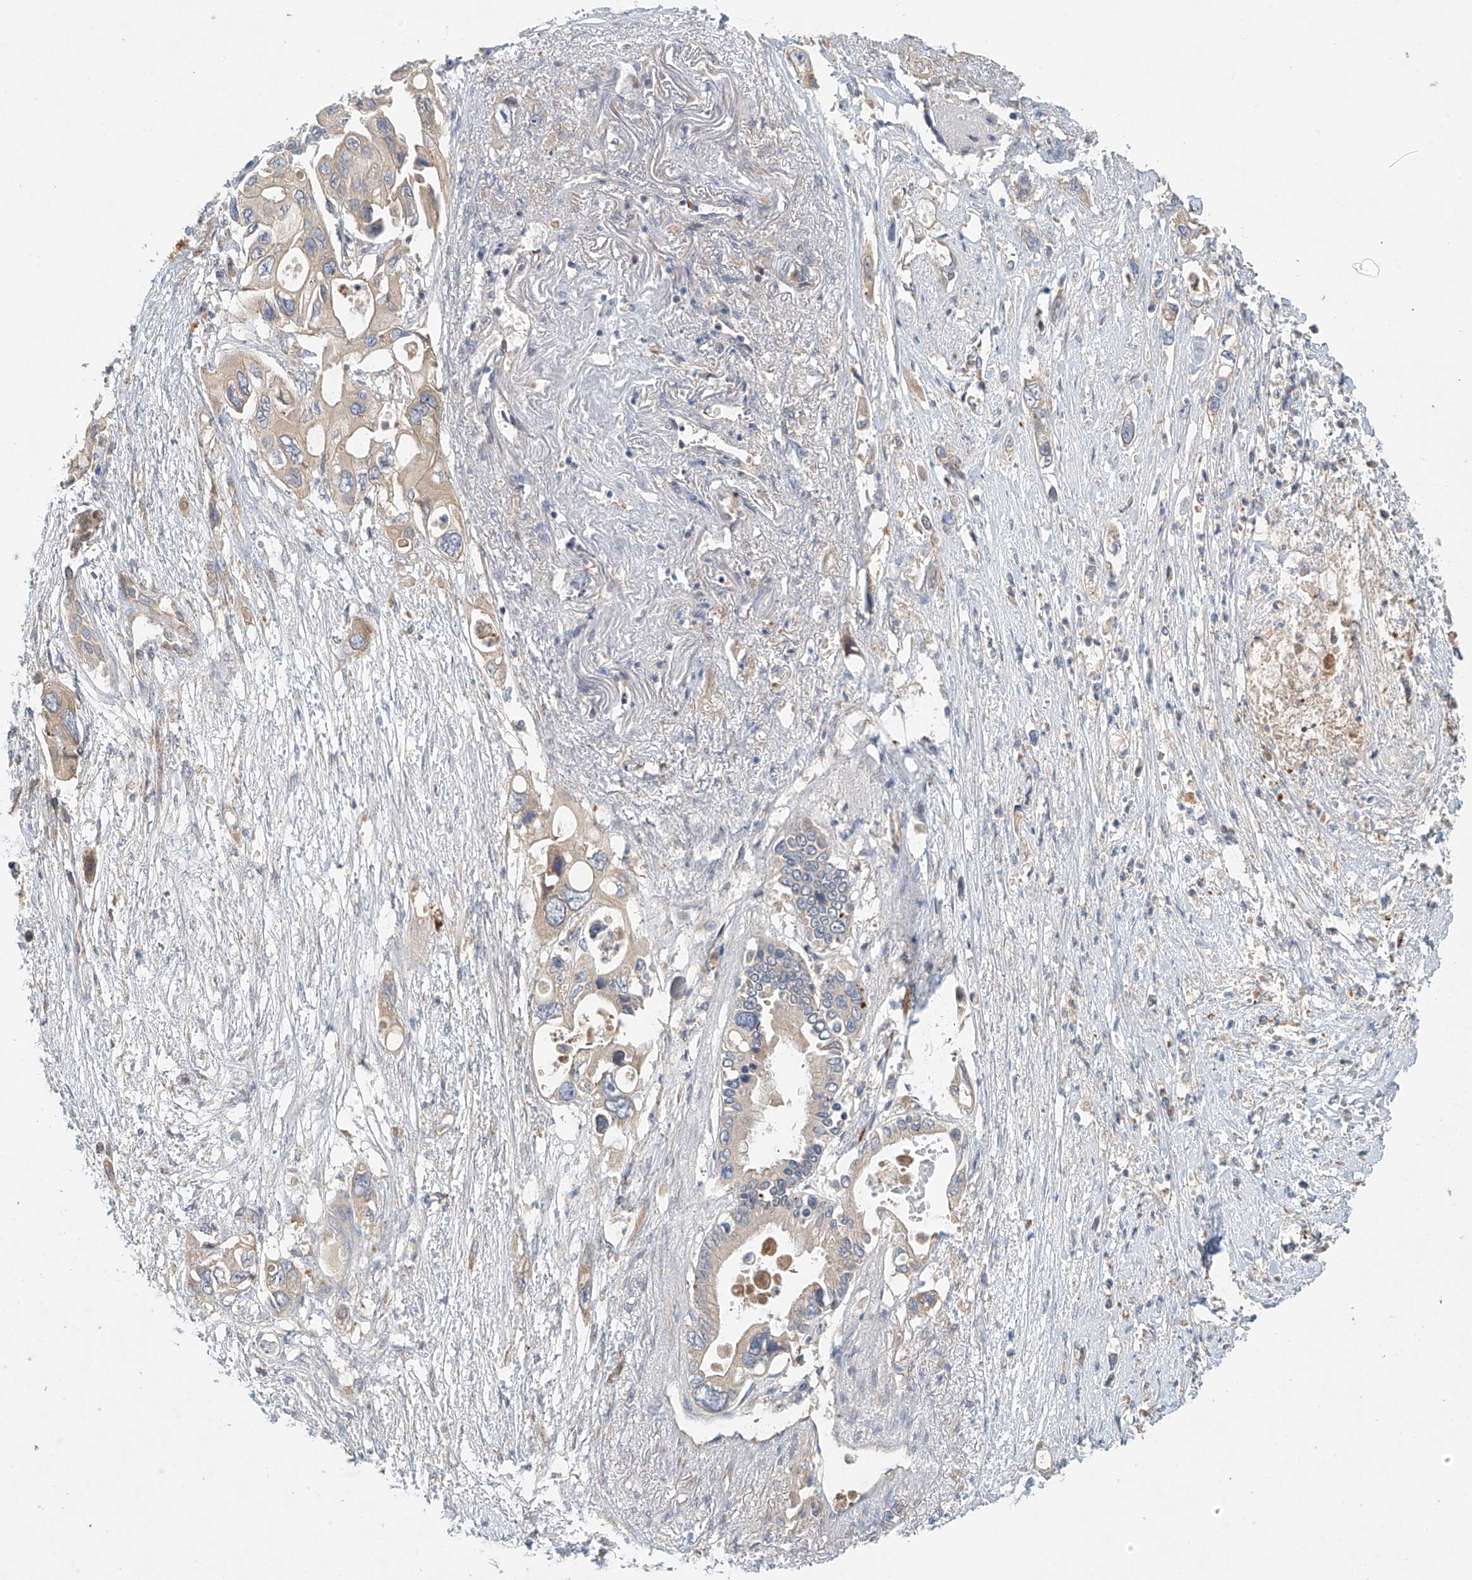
{"staining": {"intensity": "weak", "quantity": "<25%", "location": "cytoplasmic/membranous"}, "tissue": "pancreatic cancer", "cell_type": "Tumor cells", "image_type": "cancer", "snomed": [{"axis": "morphology", "description": "Adenocarcinoma, NOS"}, {"axis": "topography", "description": "Pancreas"}], "caption": "The photomicrograph demonstrates no staining of tumor cells in pancreatic cancer (adenocarcinoma).", "gene": "LYRM9", "patient": {"sex": "male", "age": 66}}